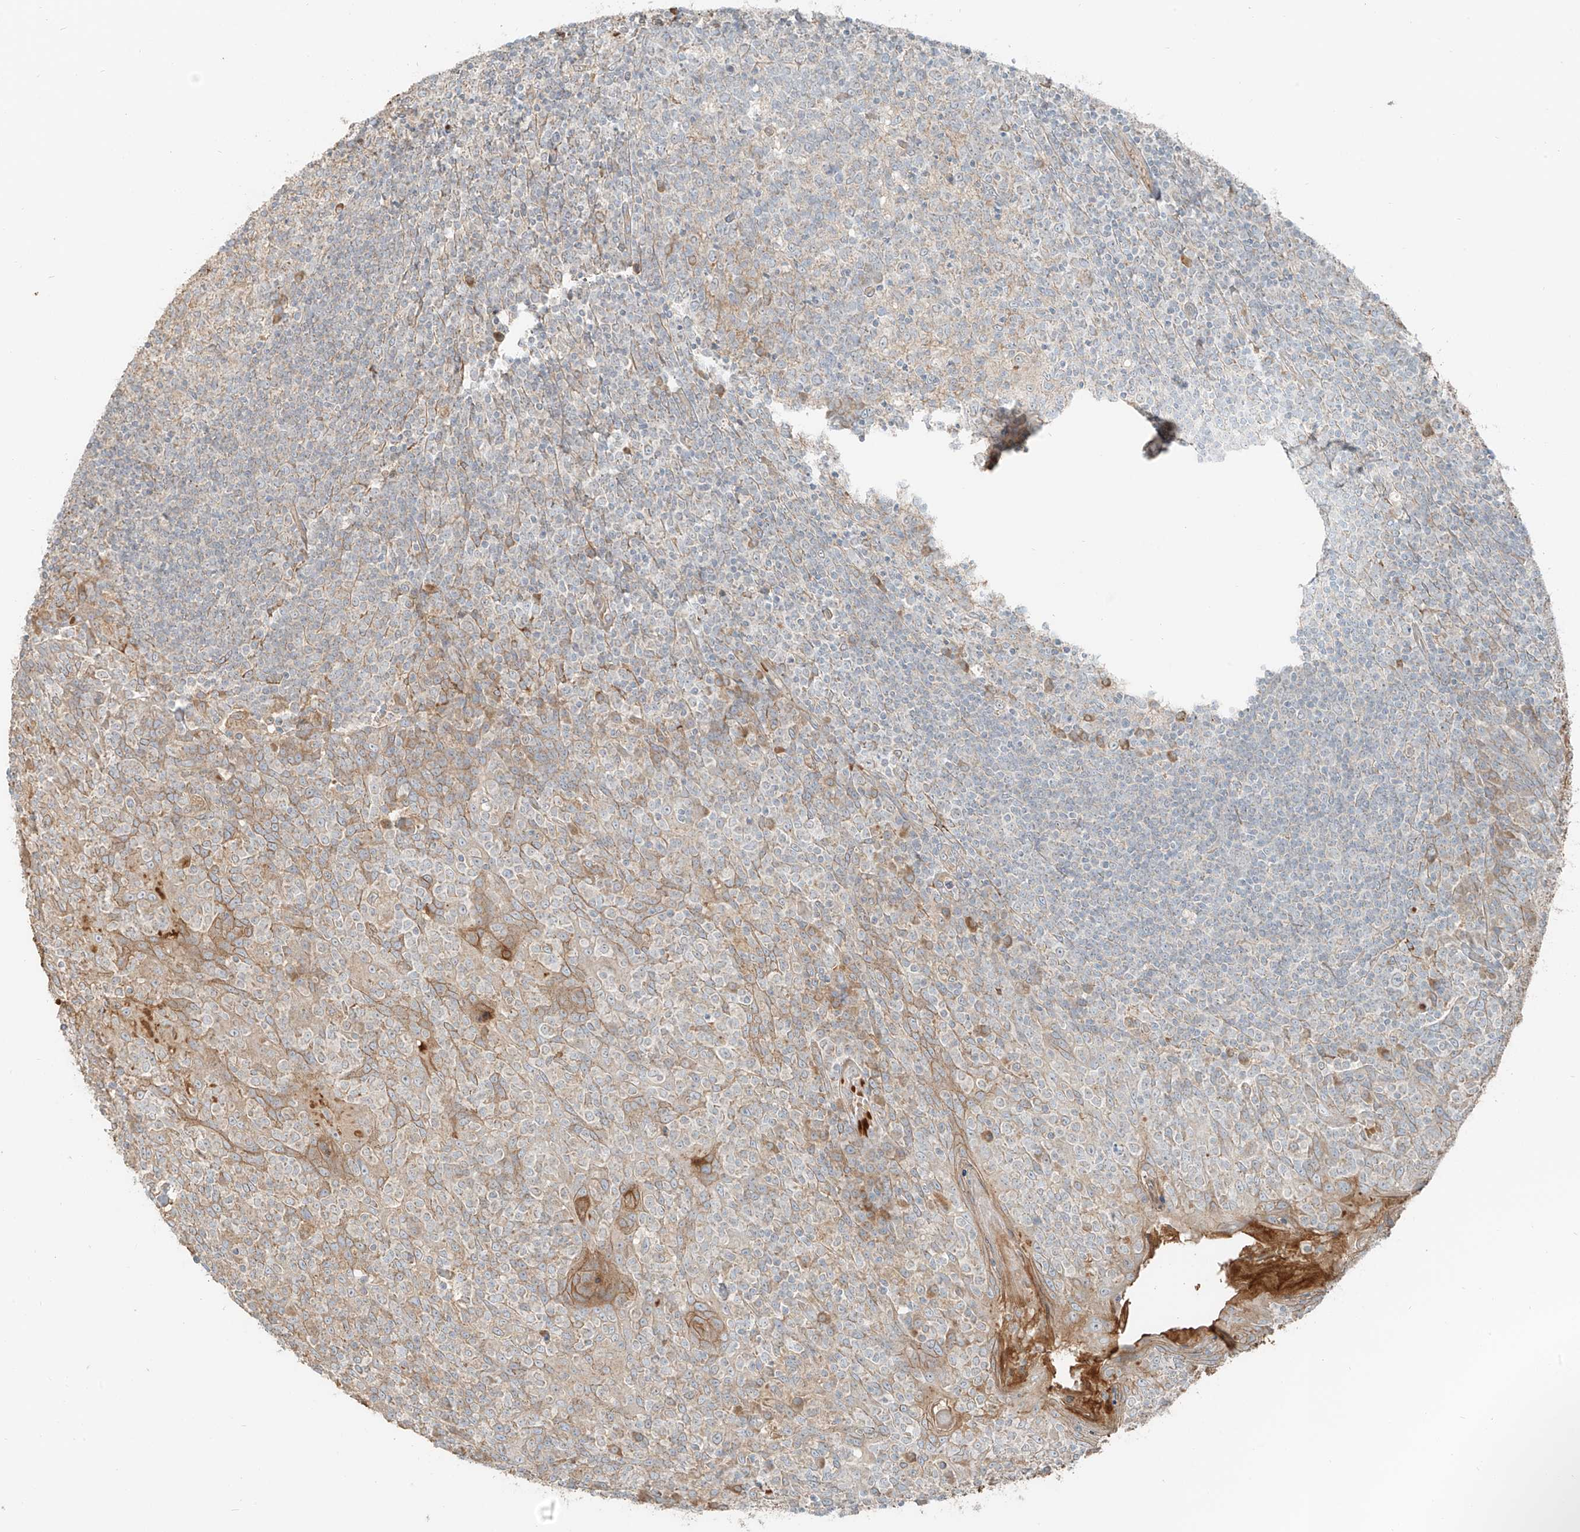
{"staining": {"intensity": "negative", "quantity": "none", "location": "none"}, "tissue": "tonsil", "cell_type": "Germinal center cells", "image_type": "normal", "snomed": [{"axis": "morphology", "description": "Normal tissue, NOS"}, {"axis": "topography", "description": "Tonsil"}], "caption": "High power microscopy photomicrograph of an IHC image of benign tonsil, revealing no significant expression in germinal center cells. (DAB (3,3'-diaminobenzidine) immunohistochemistry visualized using brightfield microscopy, high magnification).", "gene": "FSTL1", "patient": {"sex": "female", "age": 19}}